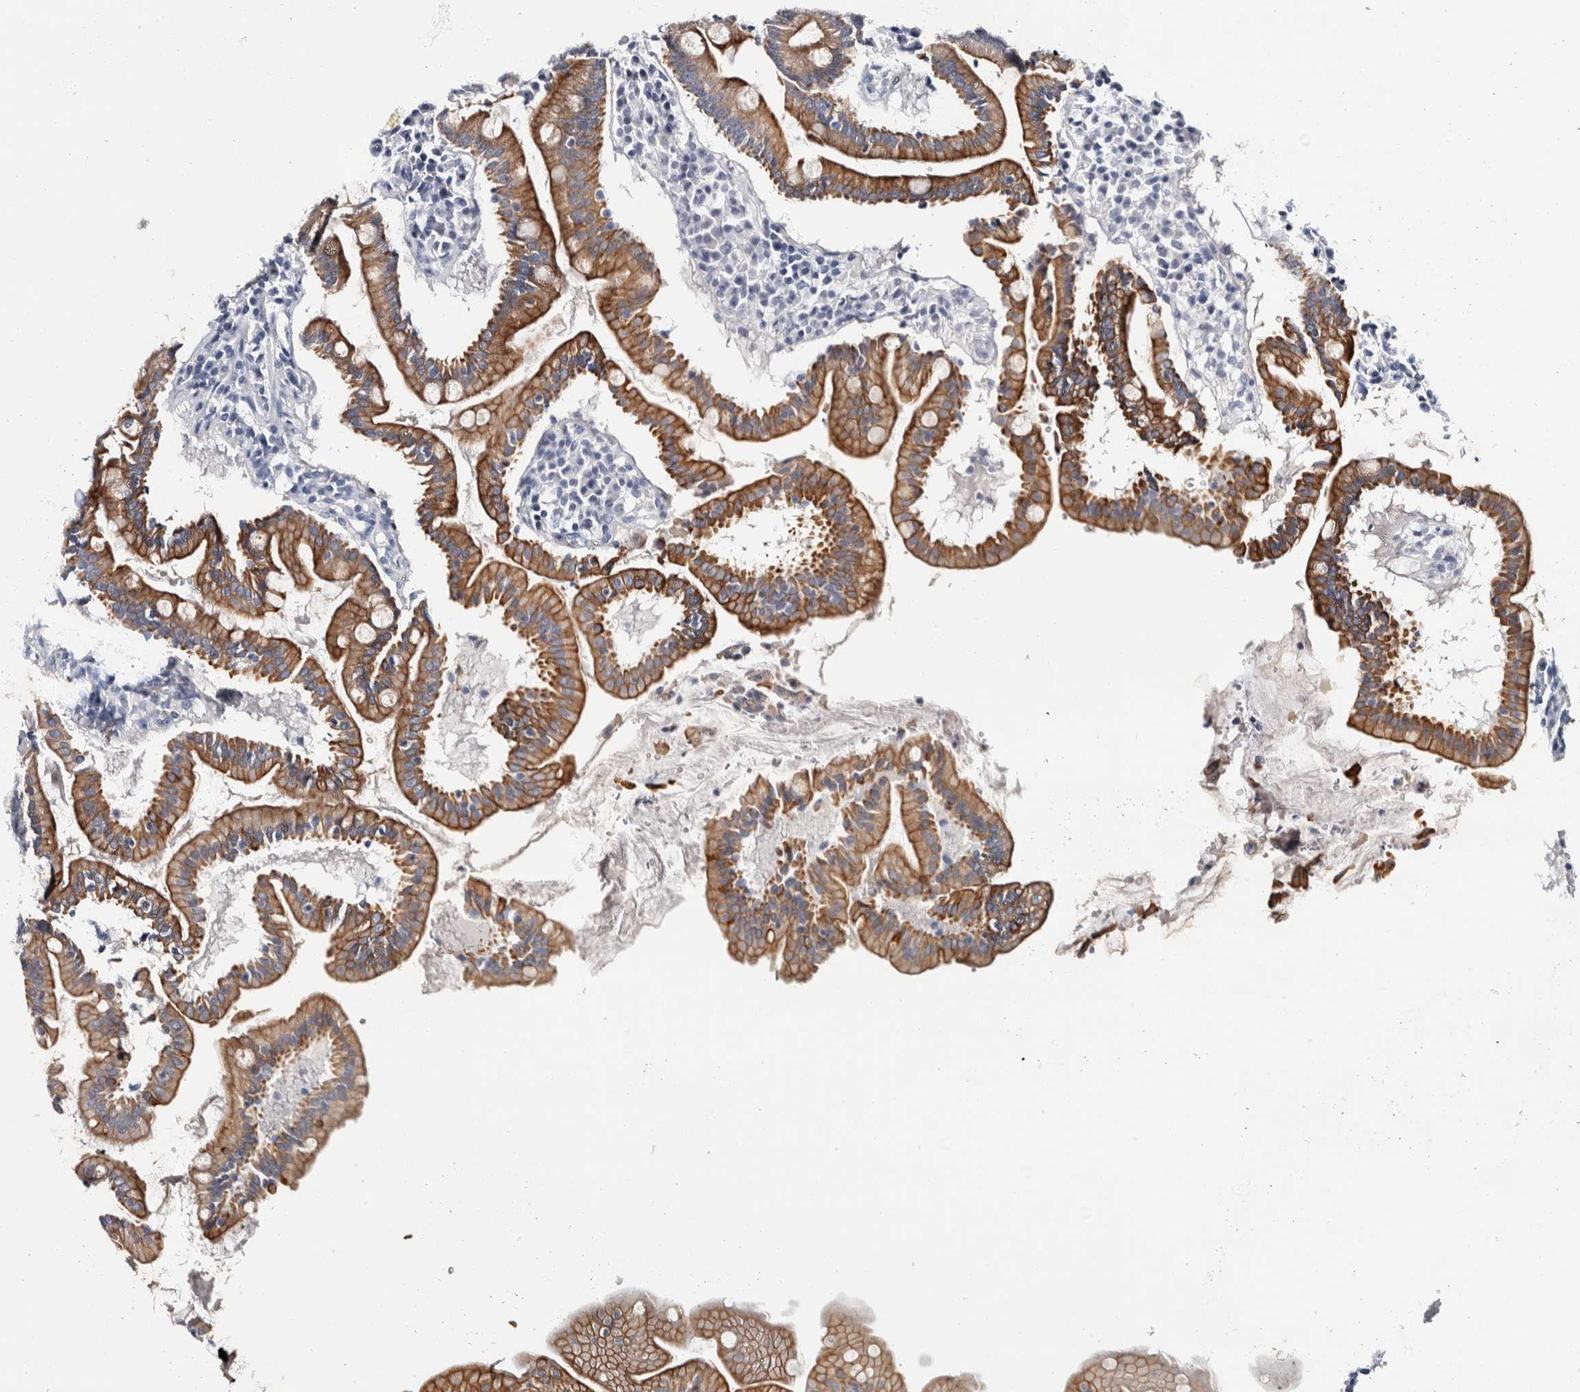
{"staining": {"intensity": "moderate", "quantity": ">75%", "location": "cytoplasmic/membranous"}, "tissue": "duodenum", "cell_type": "Glandular cells", "image_type": "normal", "snomed": [{"axis": "morphology", "description": "Normal tissue, NOS"}, {"axis": "topography", "description": "Duodenum"}], "caption": "Immunohistochemistry (IHC) image of normal duodenum: human duodenum stained using immunohistochemistry demonstrates medium levels of moderate protein expression localized specifically in the cytoplasmic/membranous of glandular cells, appearing as a cytoplasmic/membranous brown color.", "gene": "RPH3AL", "patient": {"sex": "male", "age": 50}}